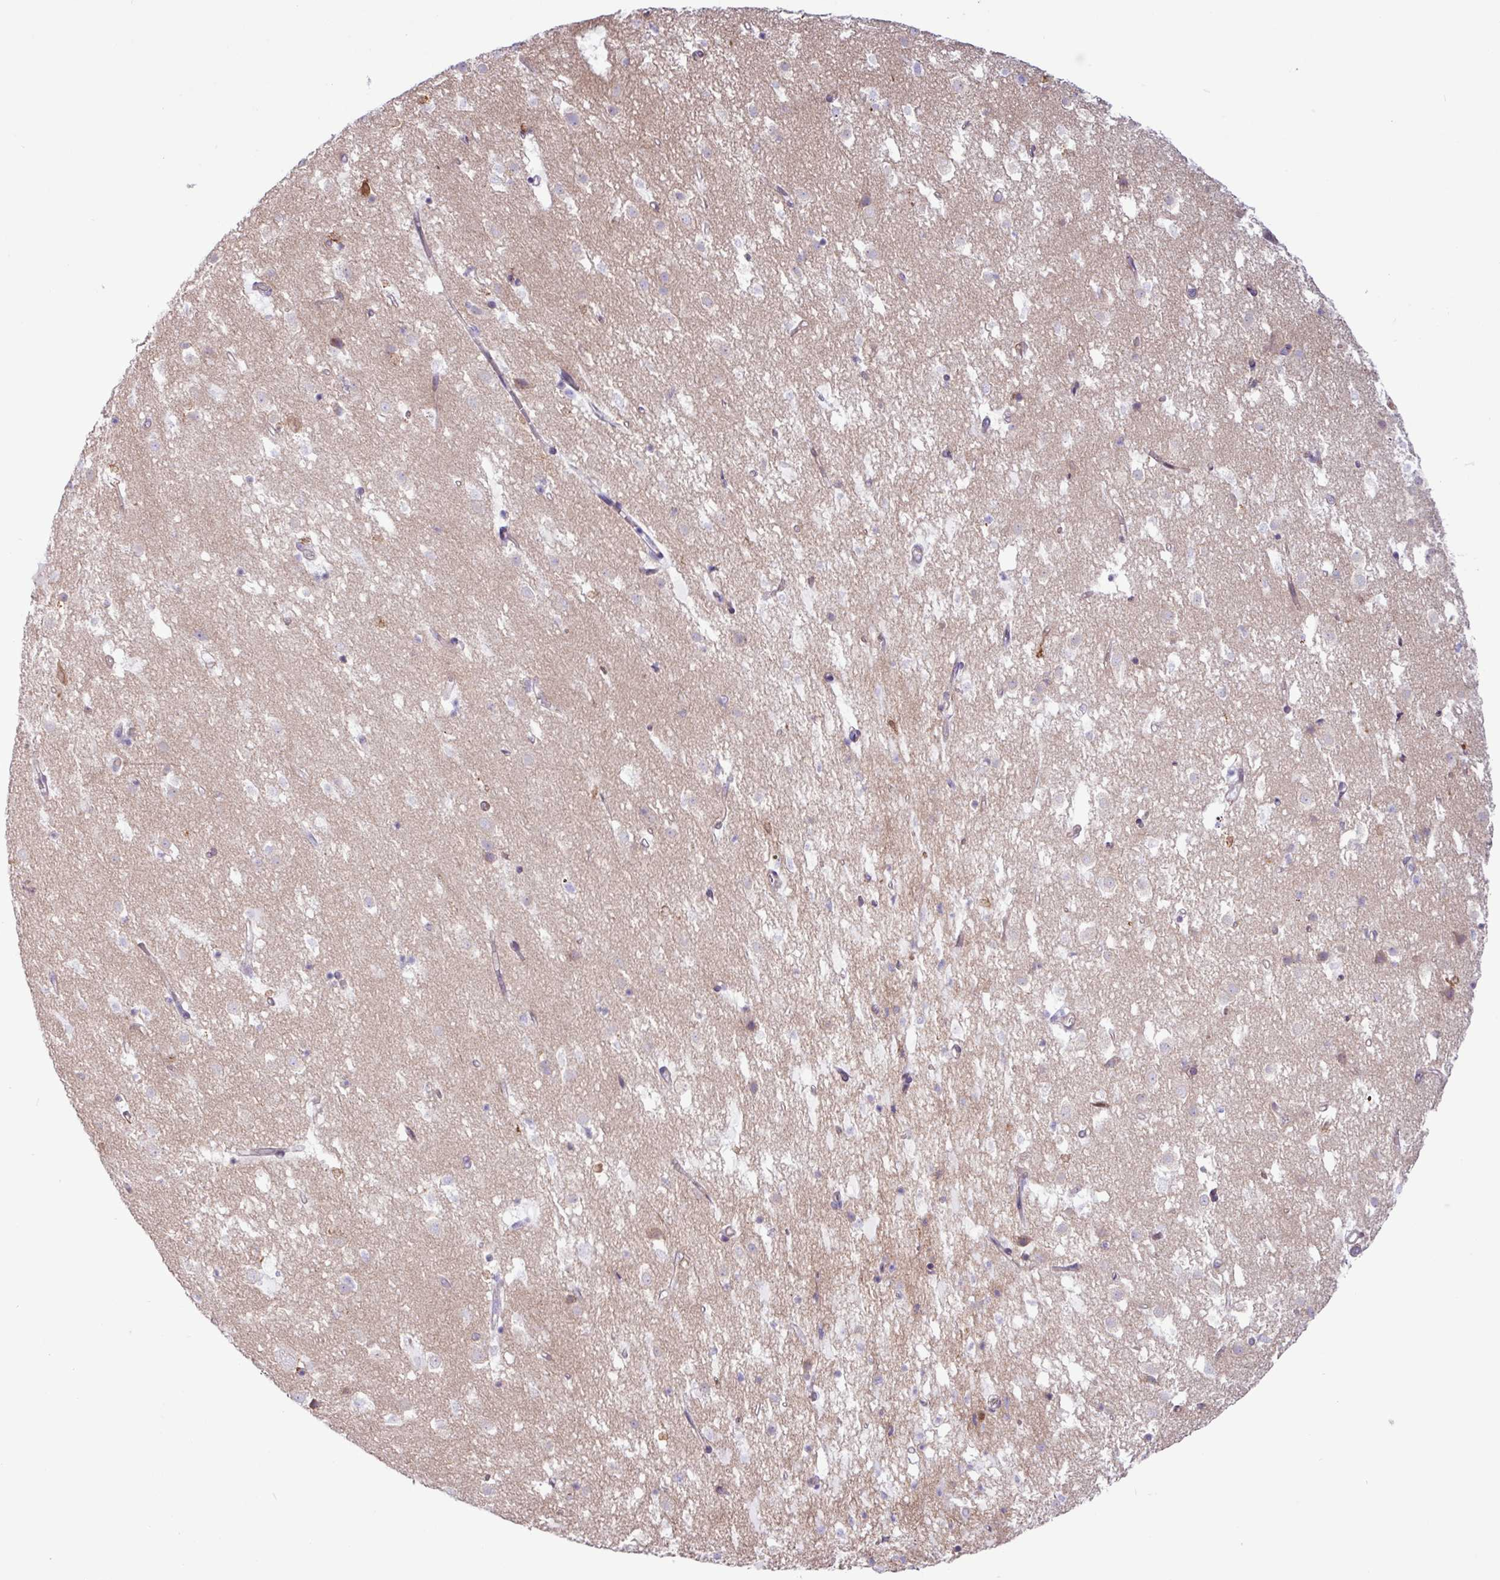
{"staining": {"intensity": "weak", "quantity": "<25%", "location": "cytoplasmic/membranous"}, "tissue": "caudate", "cell_type": "Glial cells", "image_type": "normal", "snomed": [{"axis": "morphology", "description": "Normal tissue, NOS"}, {"axis": "topography", "description": "Lateral ventricle wall"}], "caption": "IHC histopathology image of unremarkable caudate stained for a protein (brown), which reveals no staining in glial cells.", "gene": "SLC38A1", "patient": {"sex": "male", "age": 58}}